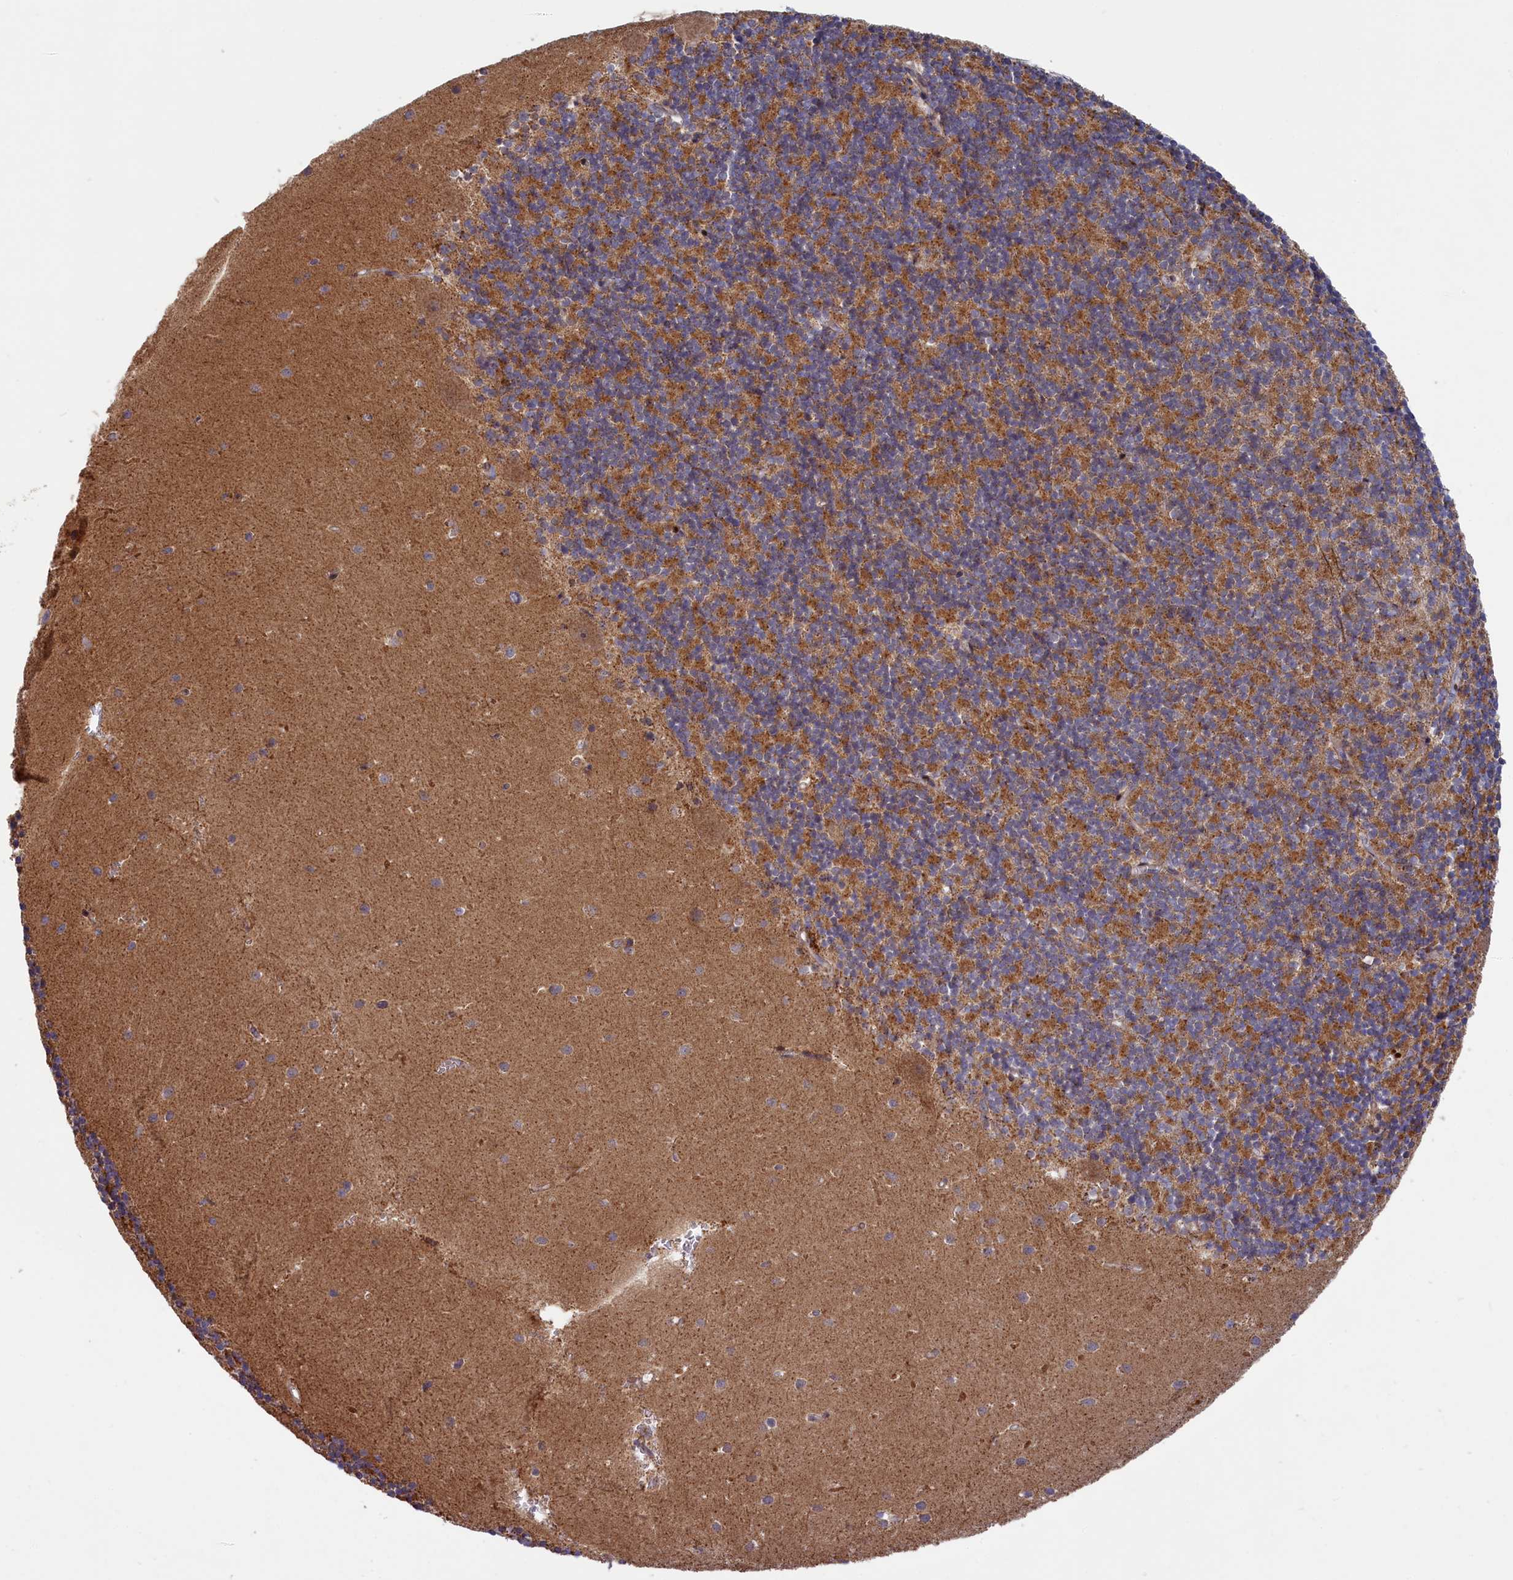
{"staining": {"intensity": "moderate", "quantity": ">75%", "location": "cytoplasmic/membranous"}, "tissue": "cerebellum", "cell_type": "Cells in granular layer", "image_type": "normal", "snomed": [{"axis": "morphology", "description": "Normal tissue, NOS"}, {"axis": "topography", "description": "Cerebellum"}], "caption": "The histopathology image demonstrates a brown stain indicating the presence of a protein in the cytoplasmic/membranous of cells in granular layer in cerebellum.", "gene": "DUS3L", "patient": {"sex": "male", "age": 54}}